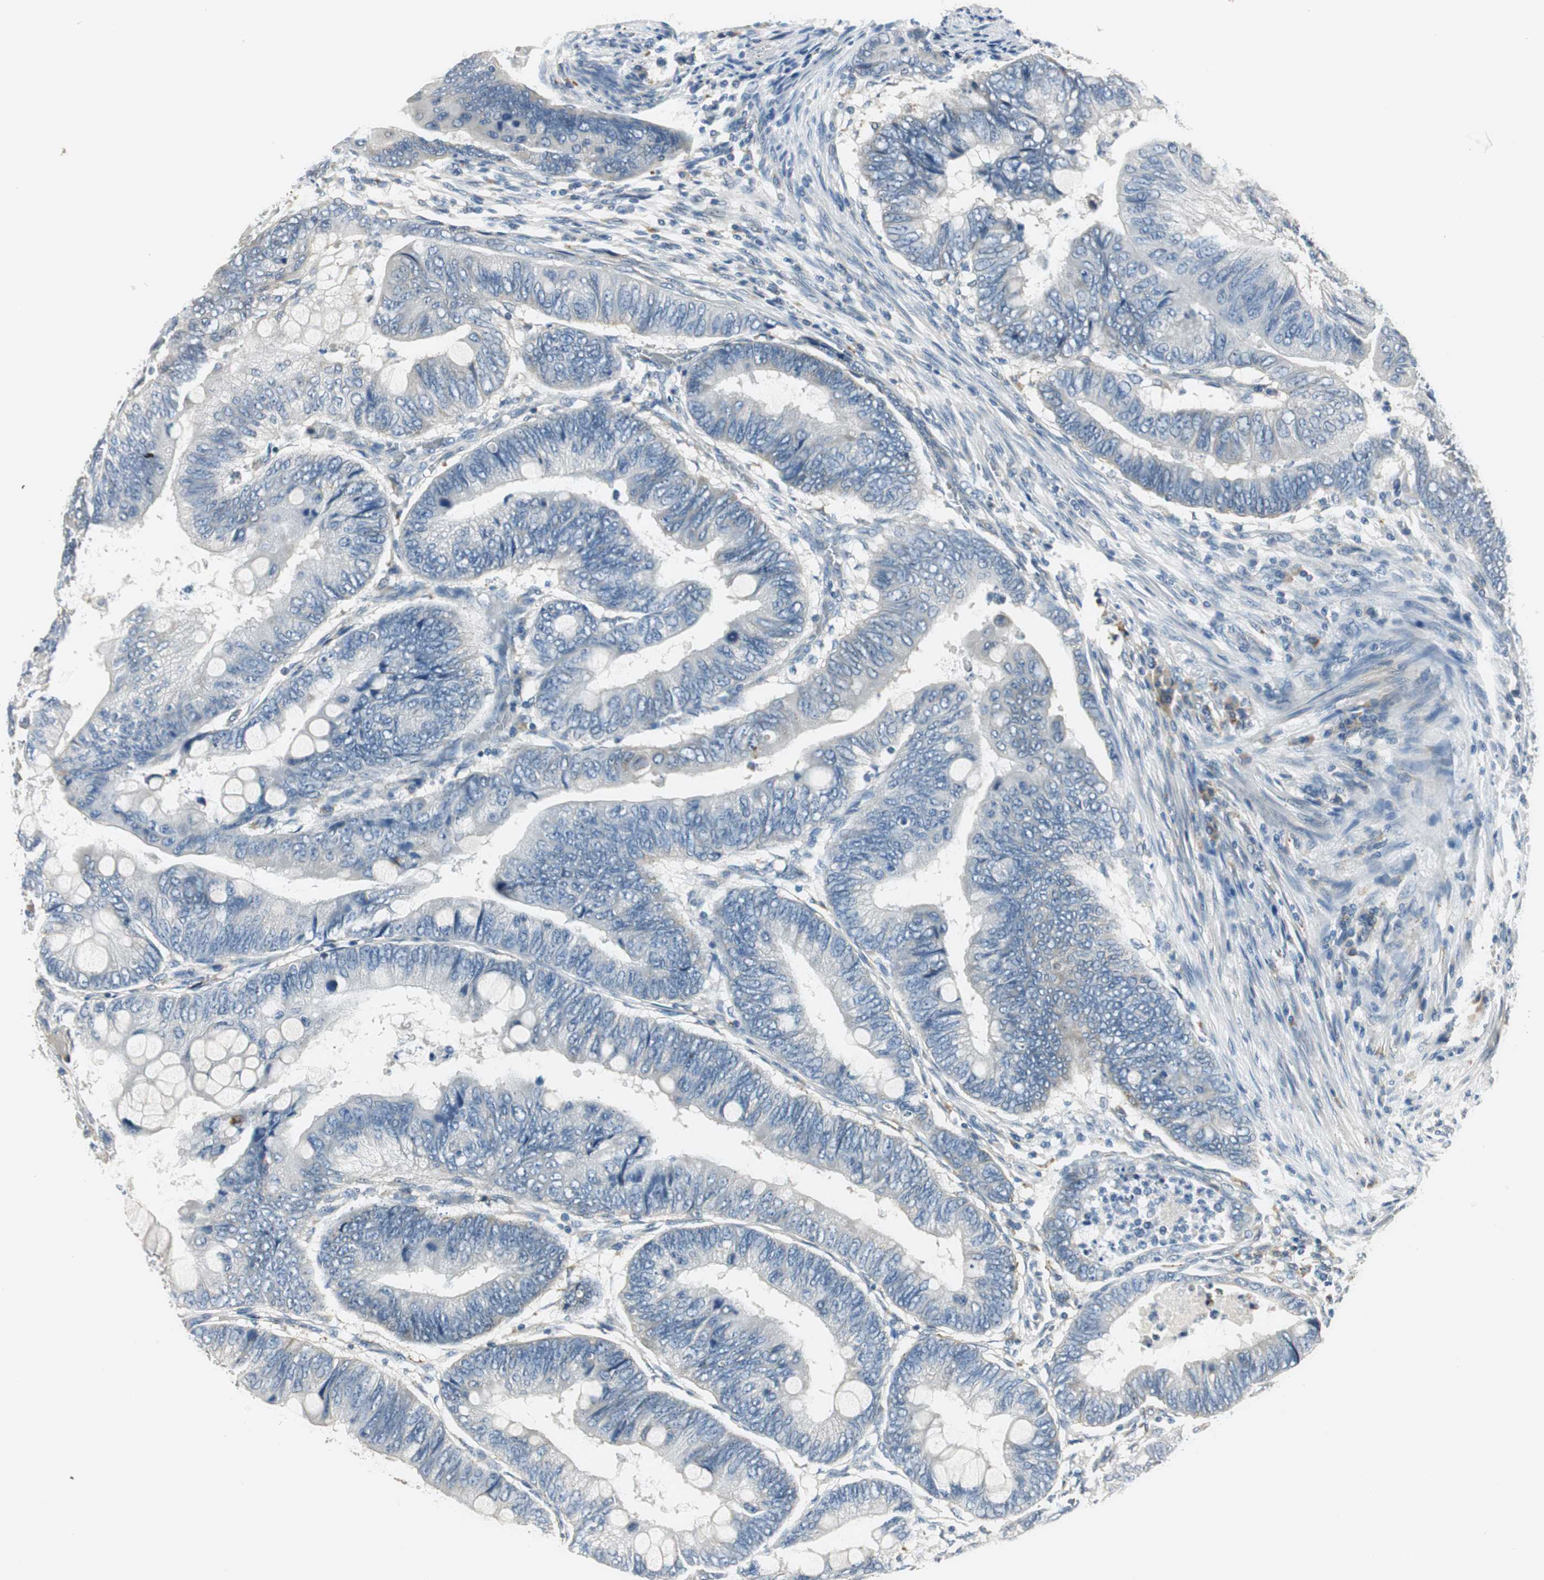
{"staining": {"intensity": "negative", "quantity": "none", "location": "none"}, "tissue": "colorectal cancer", "cell_type": "Tumor cells", "image_type": "cancer", "snomed": [{"axis": "morphology", "description": "Normal tissue, NOS"}, {"axis": "morphology", "description": "Adenocarcinoma, NOS"}, {"axis": "topography", "description": "Rectum"}, {"axis": "topography", "description": "Peripheral nerve tissue"}], "caption": "Immunohistochemistry of human colorectal cancer reveals no staining in tumor cells. (Brightfield microscopy of DAB (3,3'-diaminobenzidine) immunohistochemistry at high magnification).", "gene": "NIT1", "patient": {"sex": "male", "age": 92}}